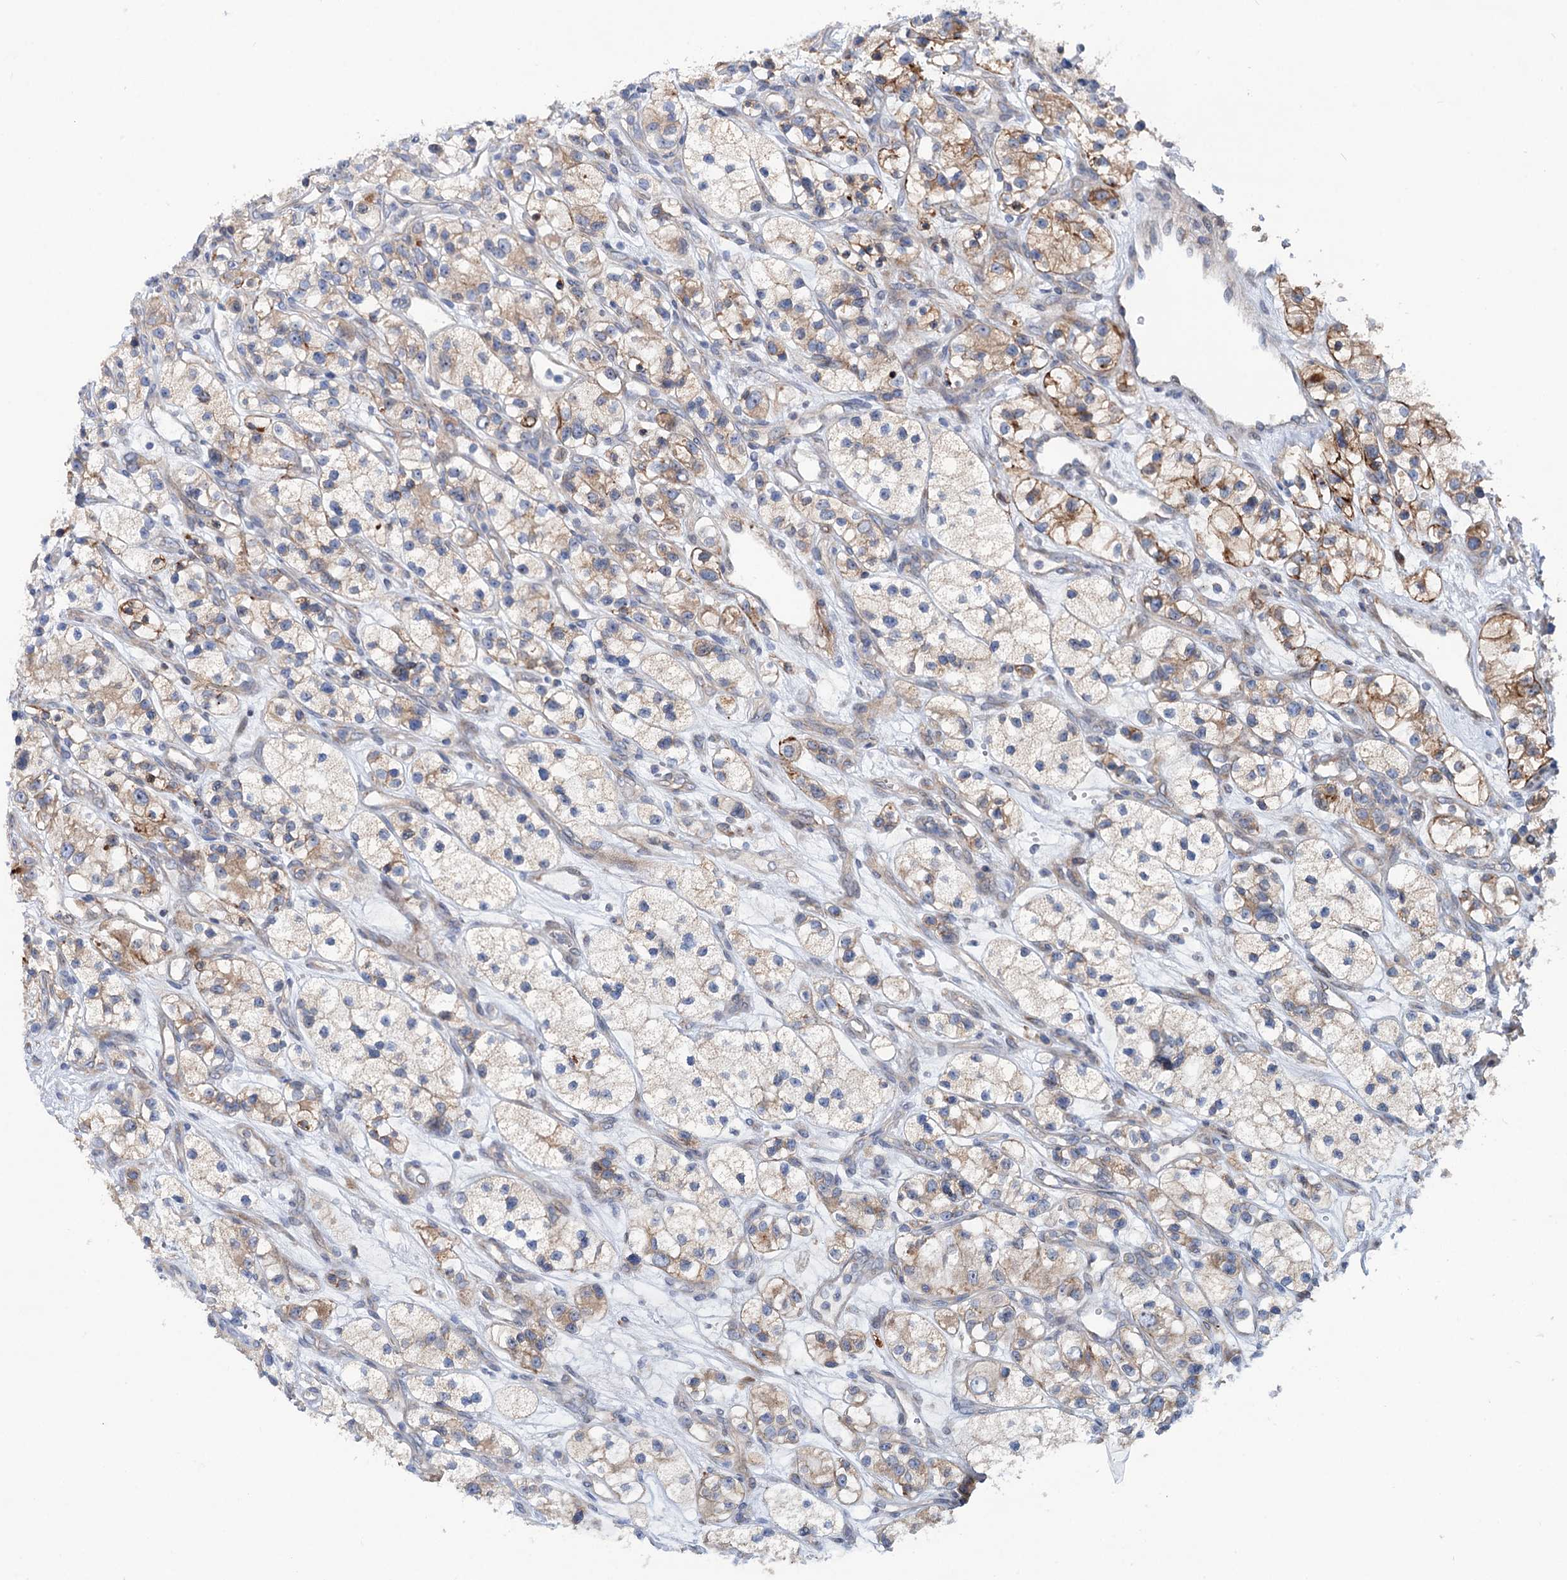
{"staining": {"intensity": "moderate", "quantity": "<25%", "location": "cytoplasmic/membranous"}, "tissue": "renal cancer", "cell_type": "Tumor cells", "image_type": "cancer", "snomed": [{"axis": "morphology", "description": "Adenocarcinoma, NOS"}, {"axis": "topography", "description": "Kidney"}], "caption": "Protein analysis of renal cancer (adenocarcinoma) tissue shows moderate cytoplasmic/membranous expression in approximately <25% of tumor cells.", "gene": "PTDSS2", "patient": {"sex": "female", "age": 57}}